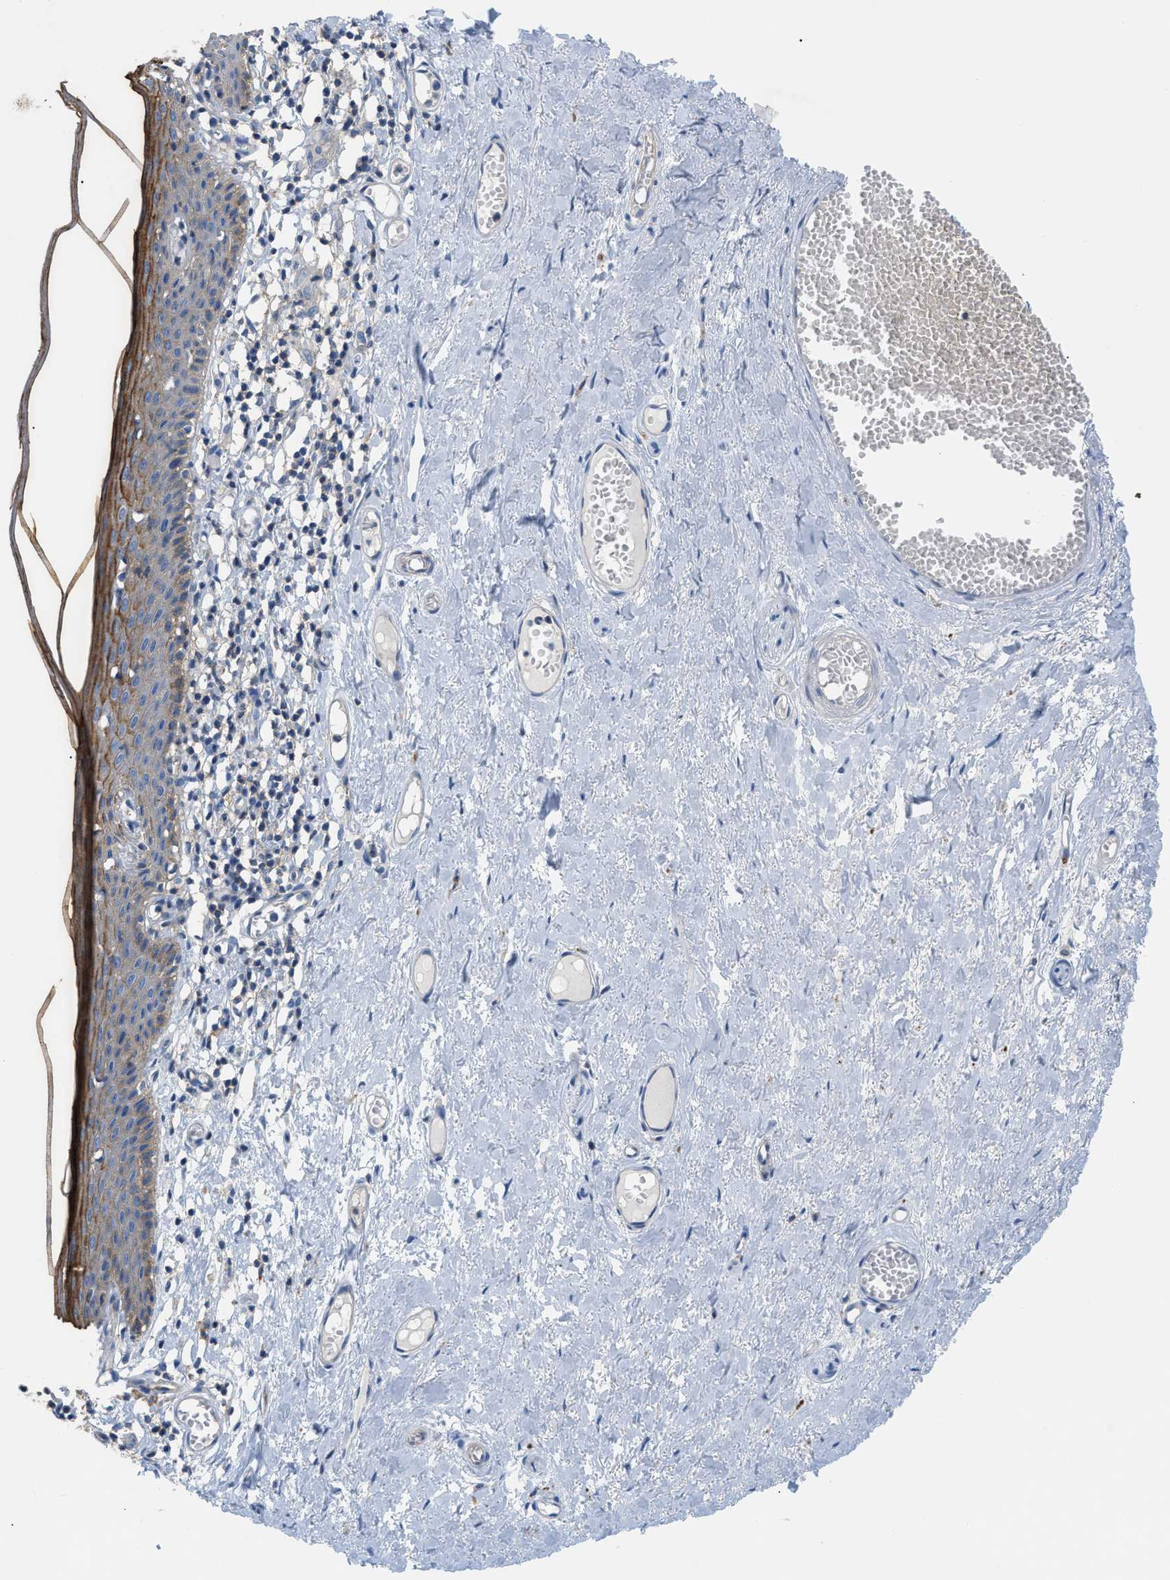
{"staining": {"intensity": "strong", "quantity": ">75%", "location": "cytoplasmic/membranous"}, "tissue": "skin", "cell_type": "Epidermal cells", "image_type": "normal", "snomed": [{"axis": "morphology", "description": "Normal tissue, NOS"}, {"axis": "topography", "description": "Anal"}], "caption": "Protein expression by immunohistochemistry shows strong cytoplasmic/membranous positivity in approximately >75% of epidermal cells in benign skin.", "gene": "ORAI1", "patient": {"sex": "female", "age": 46}}